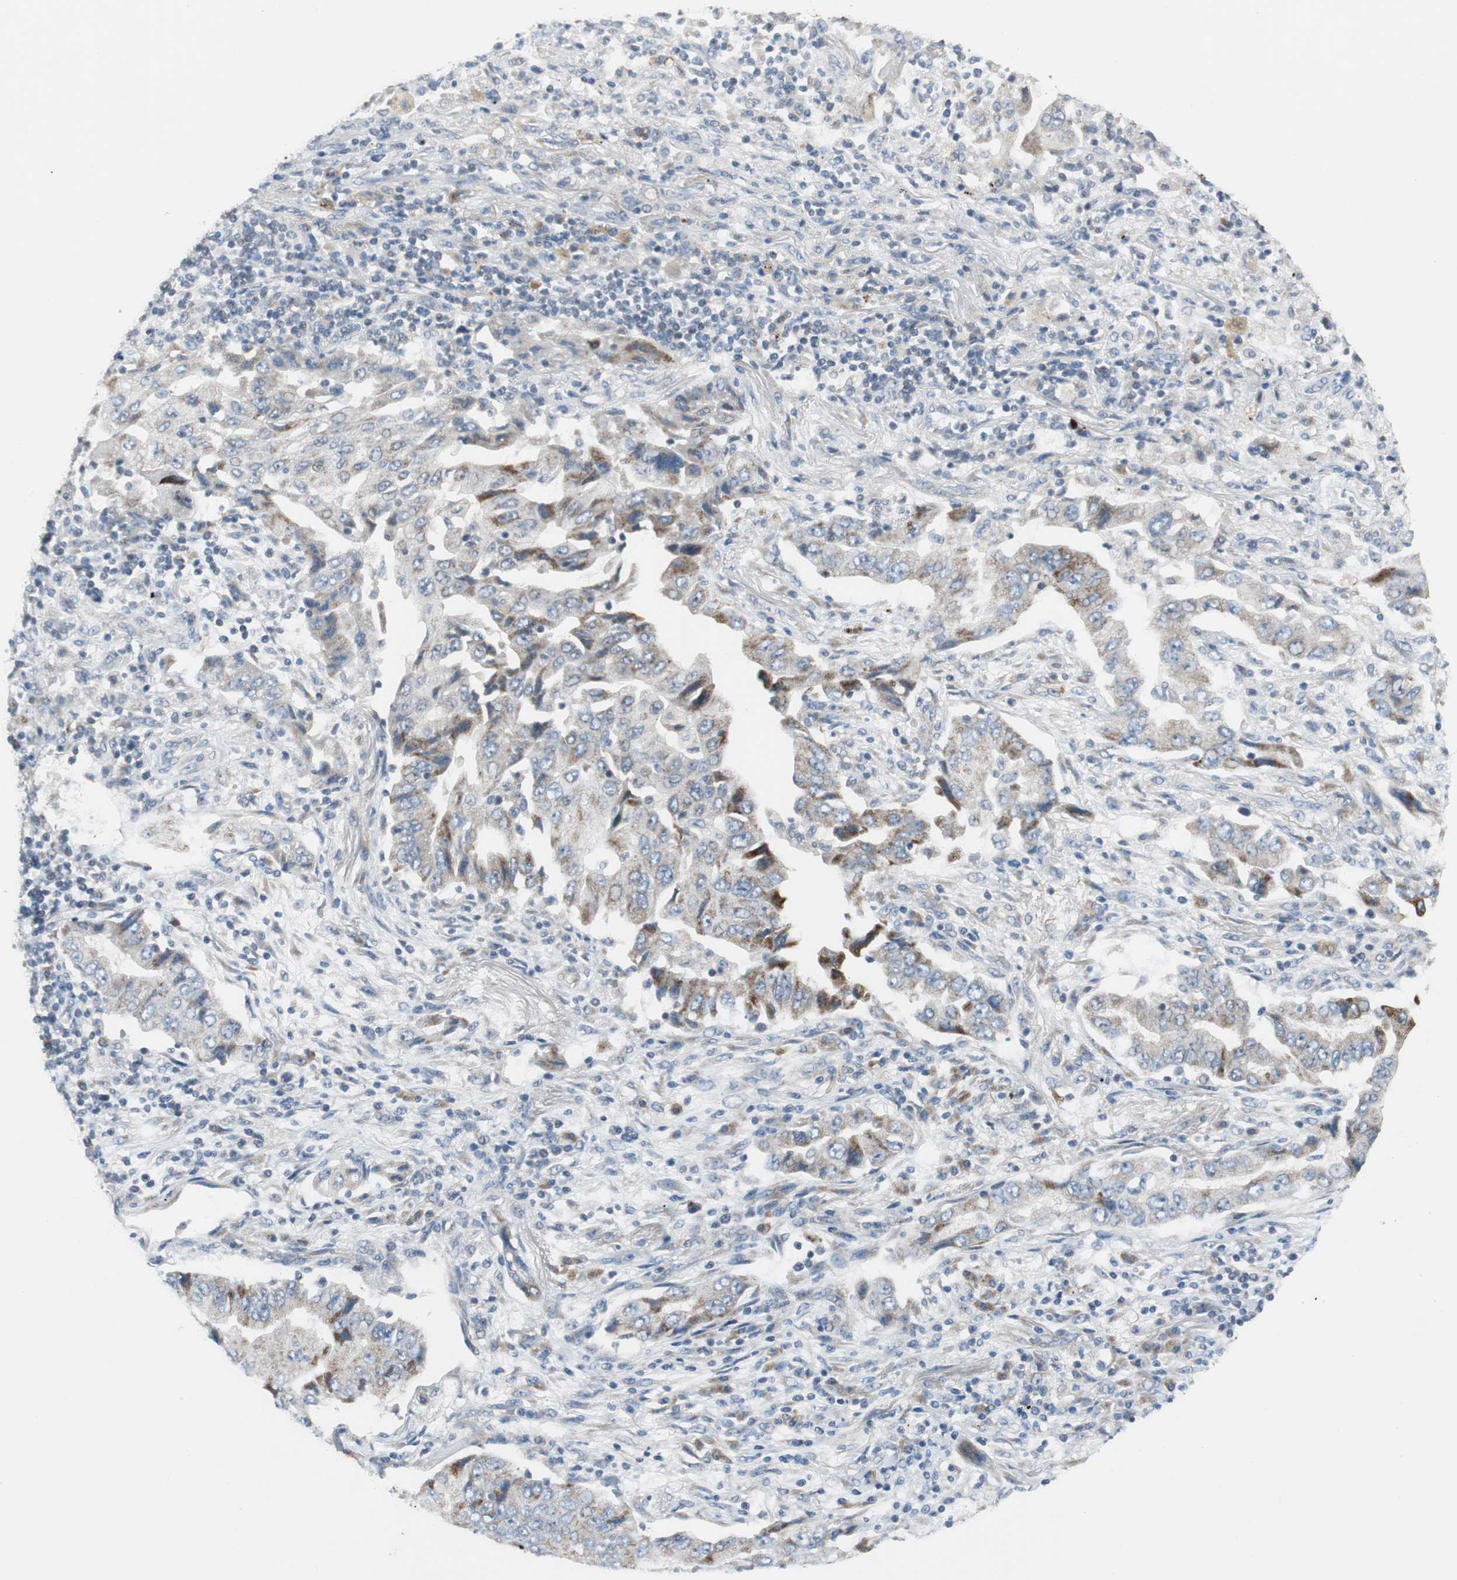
{"staining": {"intensity": "moderate", "quantity": "<25%", "location": "cytoplasmic/membranous"}, "tissue": "lung cancer", "cell_type": "Tumor cells", "image_type": "cancer", "snomed": [{"axis": "morphology", "description": "Adenocarcinoma, NOS"}, {"axis": "topography", "description": "Lung"}], "caption": "Immunohistochemistry of human lung cancer (adenocarcinoma) shows low levels of moderate cytoplasmic/membranous expression in approximately <25% of tumor cells. (IHC, brightfield microscopy, high magnification).", "gene": "MYT1", "patient": {"sex": "female", "age": 65}}